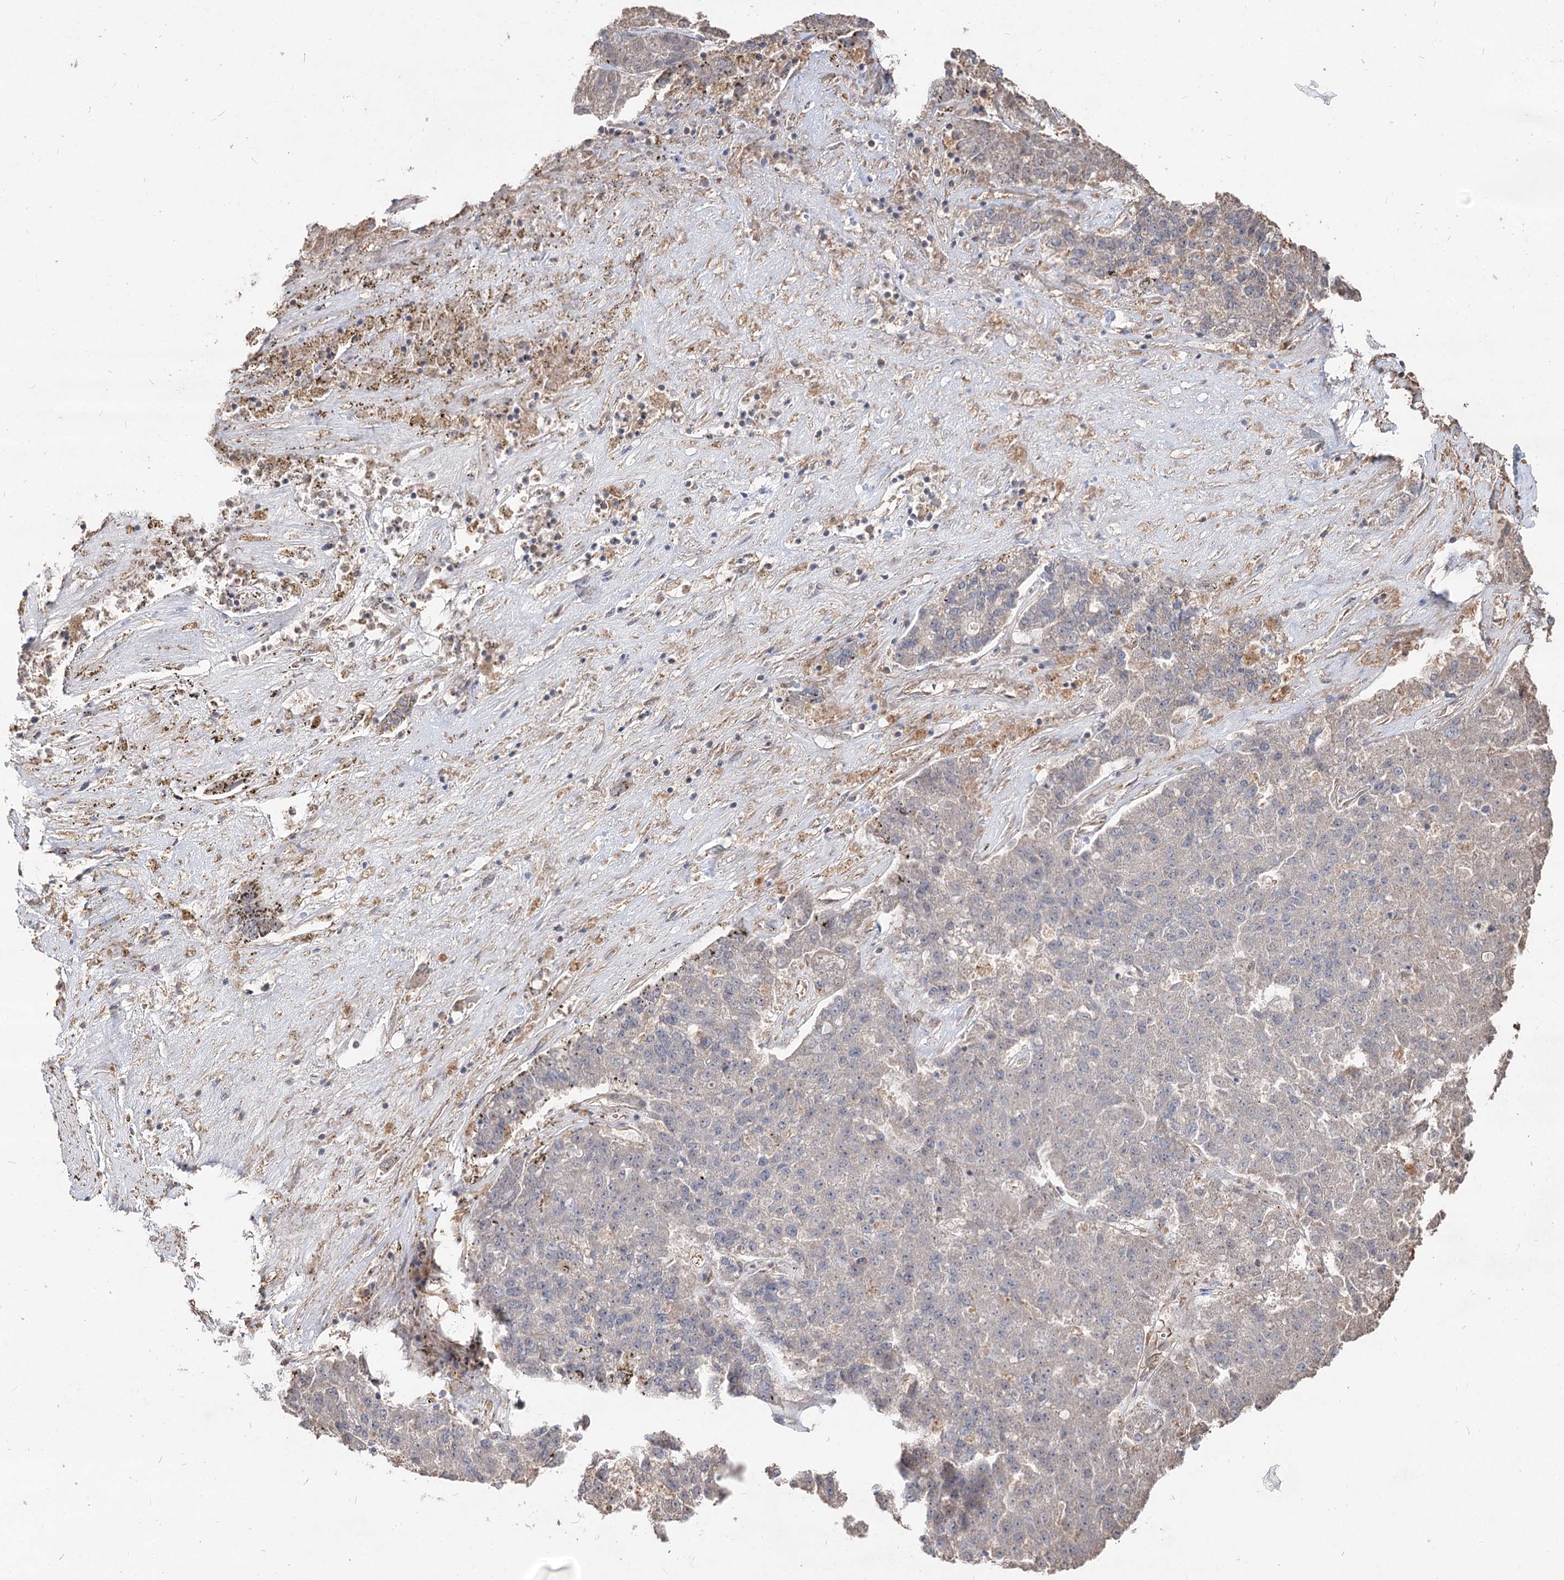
{"staining": {"intensity": "negative", "quantity": "none", "location": "none"}, "tissue": "pancreatic cancer", "cell_type": "Tumor cells", "image_type": "cancer", "snomed": [{"axis": "morphology", "description": "Adenocarcinoma, NOS"}, {"axis": "topography", "description": "Pancreas"}], "caption": "The histopathology image reveals no staining of tumor cells in adenocarcinoma (pancreatic).", "gene": "SPART", "patient": {"sex": "male", "age": 50}}